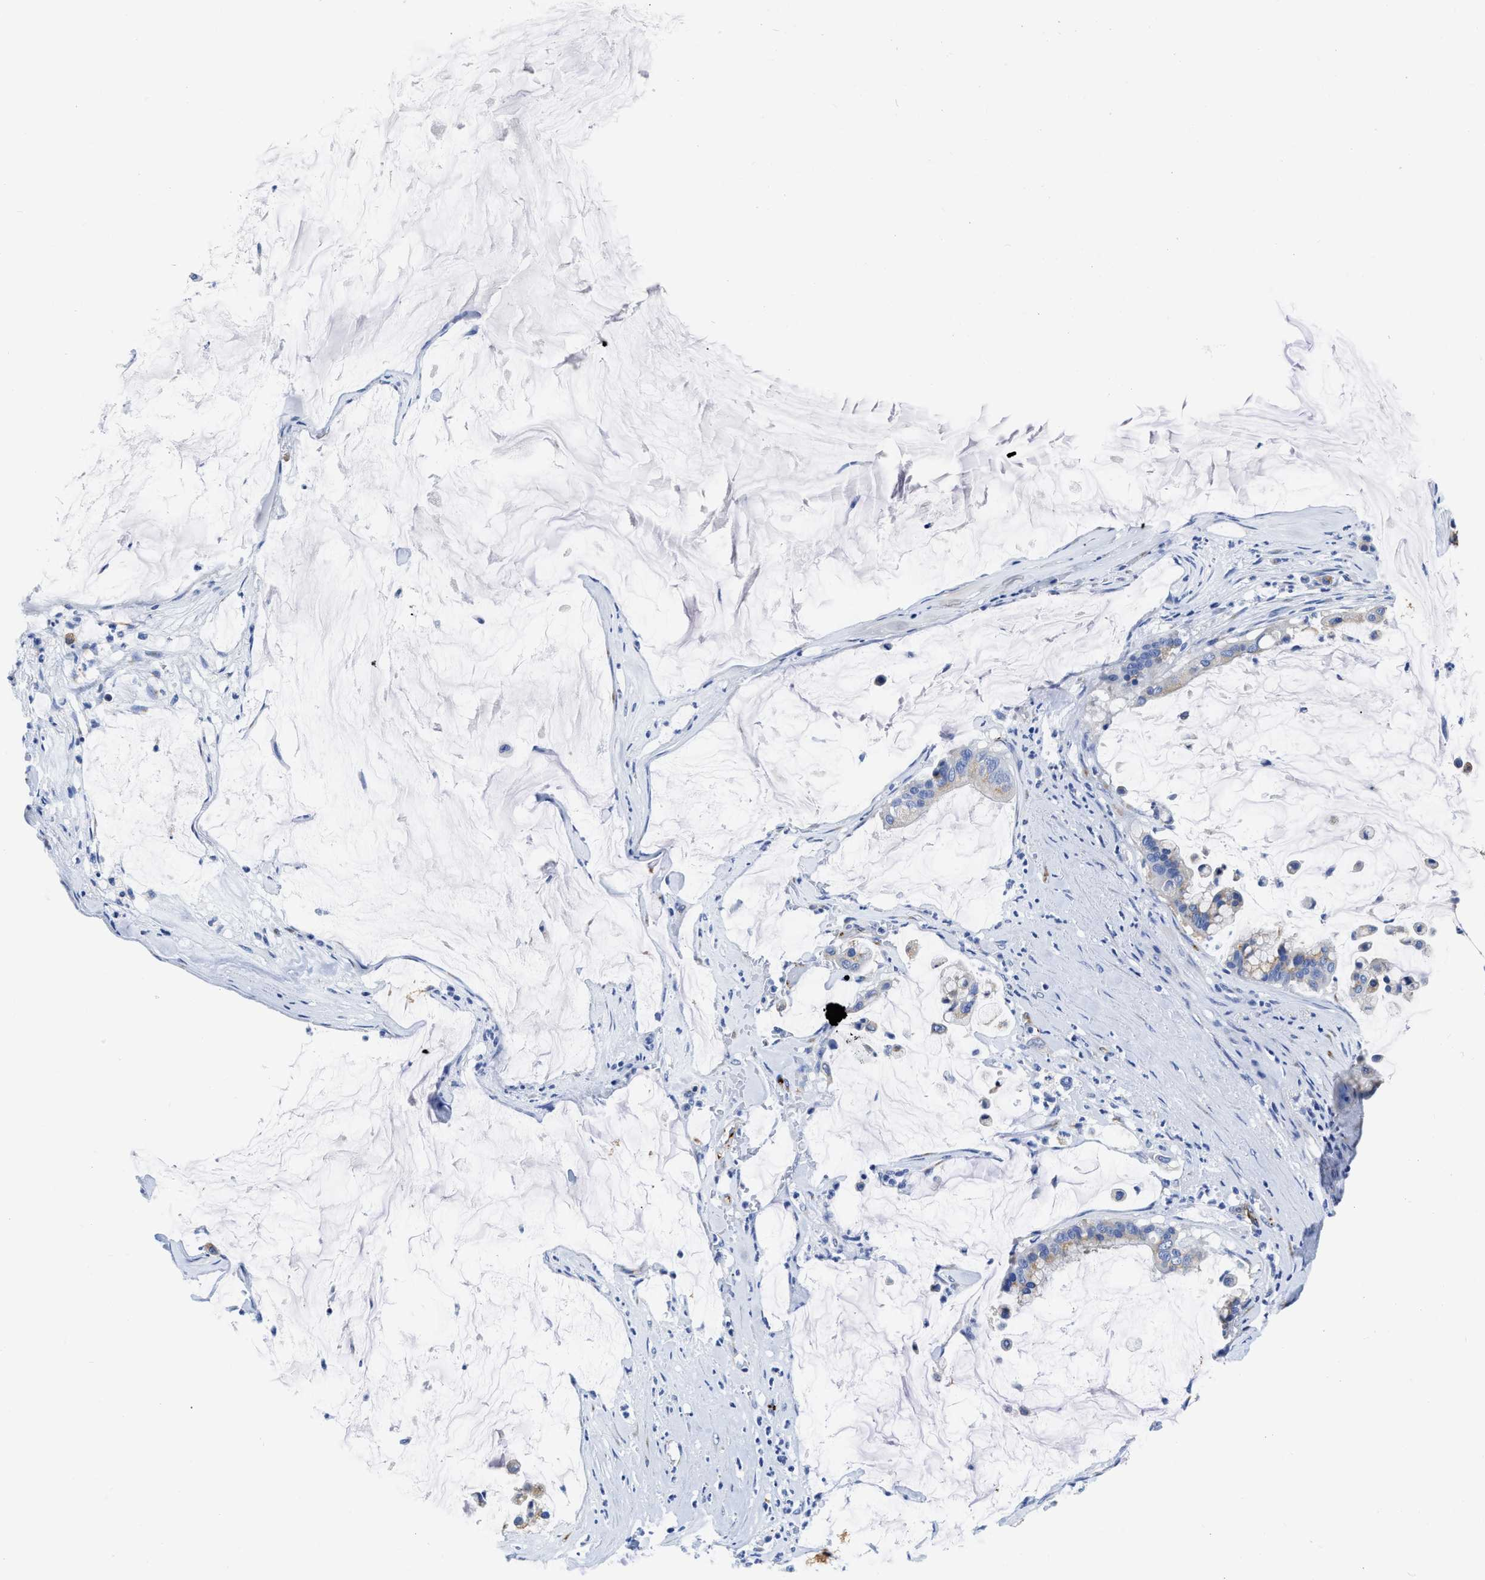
{"staining": {"intensity": "weak", "quantity": "25%-75%", "location": "cytoplasmic/membranous"}, "tissue": "pancreatic cancer", "cell_type": "Tumor cells", "image_type": "cancer", "snomed": [{"axis": "morphology", "description": "Adenocarcinoma, NOS"}, {"axis": "topography", "description": "Pancreas"}], "caption": "Immunohistochemical staining of adenocarcinoma (pancreatic) demonstrates low levels of weak cytoplasmic/membranous expression in about 25%-75% of tumor cells.", "gene": "TVP23B", "patient": {"sex": "male", "age": 41}}